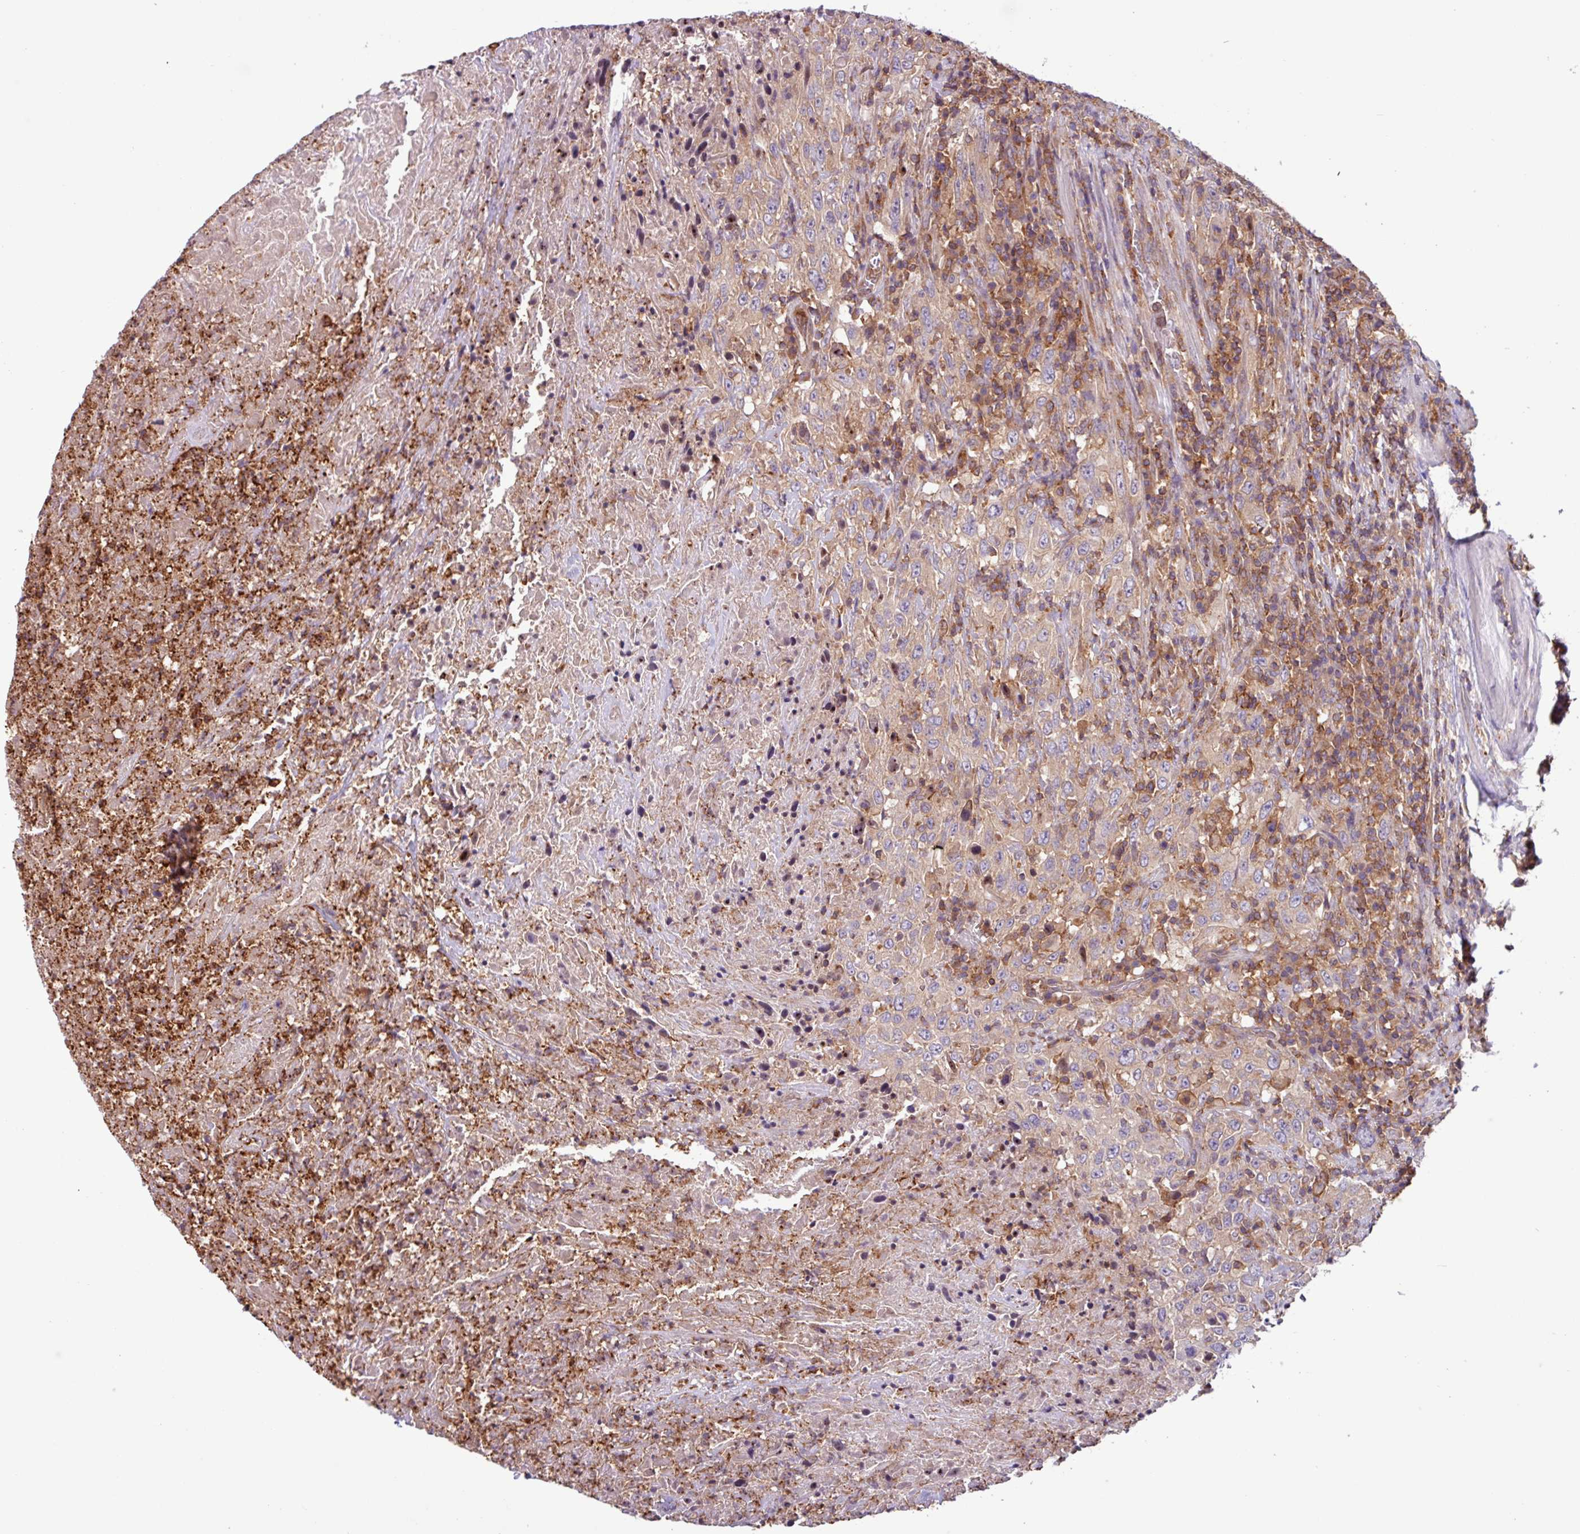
{"staining": {"intensity": "negative", "quantity": "none", "location": "none"}, "tissue": "urothelial cancer", "cell_type": "Tumor cells", "image_type": "cancer", "snomed": [{"axis": "morphology", "description": "Urothelial carcinoma, High grade"}, {"axis": "topography", "description": "Urinary bladder"}], "caption": "This is an immunohistochemistry (IHC) histopathology image of human high-grade urothelial carcinoma. There is no expression in tumor cells.", "gene": "ACTR3", "patient": {"sex": "male", "age": 61}}